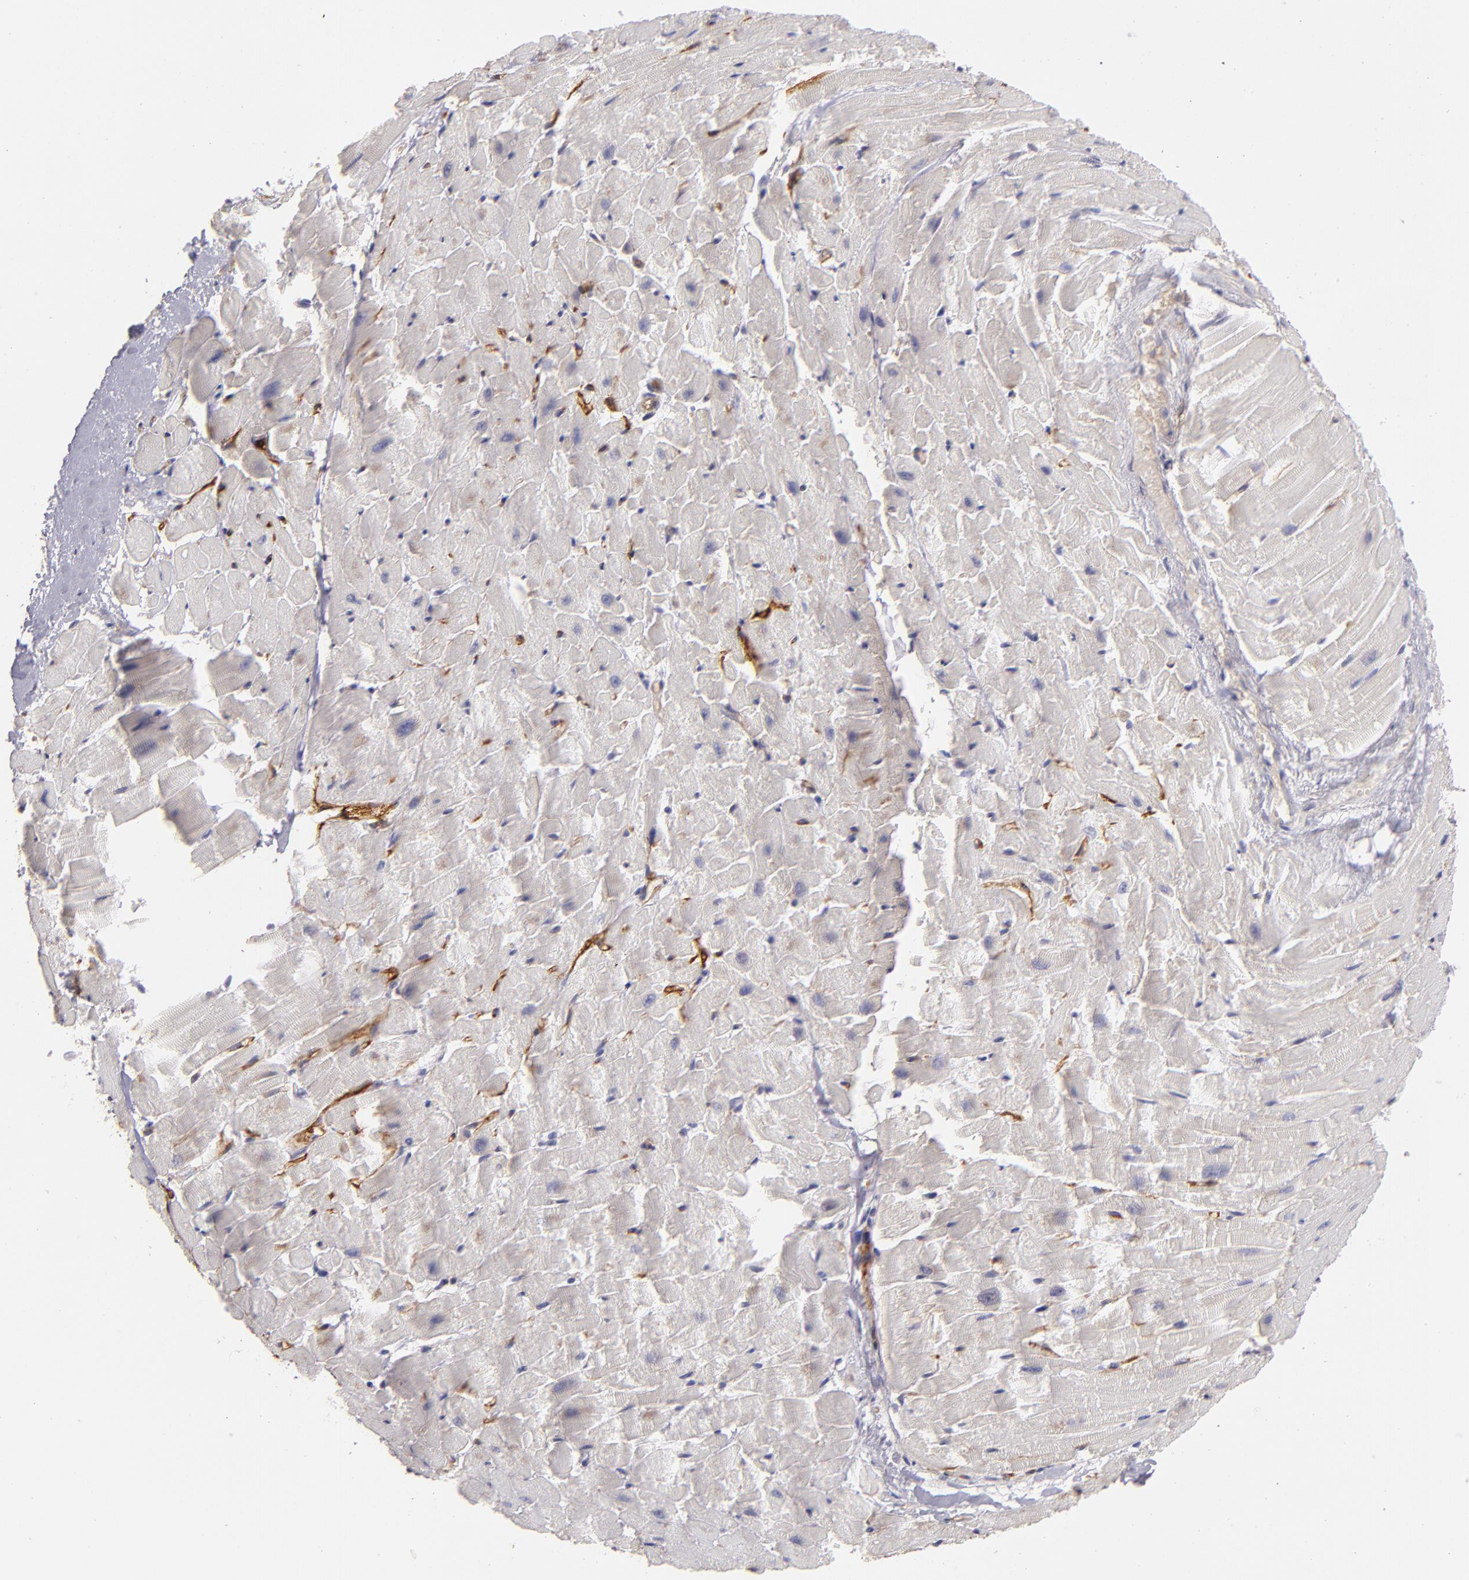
{"staining": {"intensity": "negative", "quantity": "none", "location": "none"}, "tissue": "heart muscle", "cell_type": "Cardiomyocytes", "image_type": "normal", "snomed": [{"axis": "morphology", "description": "Normal tissue, NOS"}, {"axis": "topography", "description": "Heart"}], "caption": "An image of heart muscle stained for a protein displays no brown staining in cardiomyocytes.", "gene": "THBD", "patient": {"sex": "female", "age": 19}}